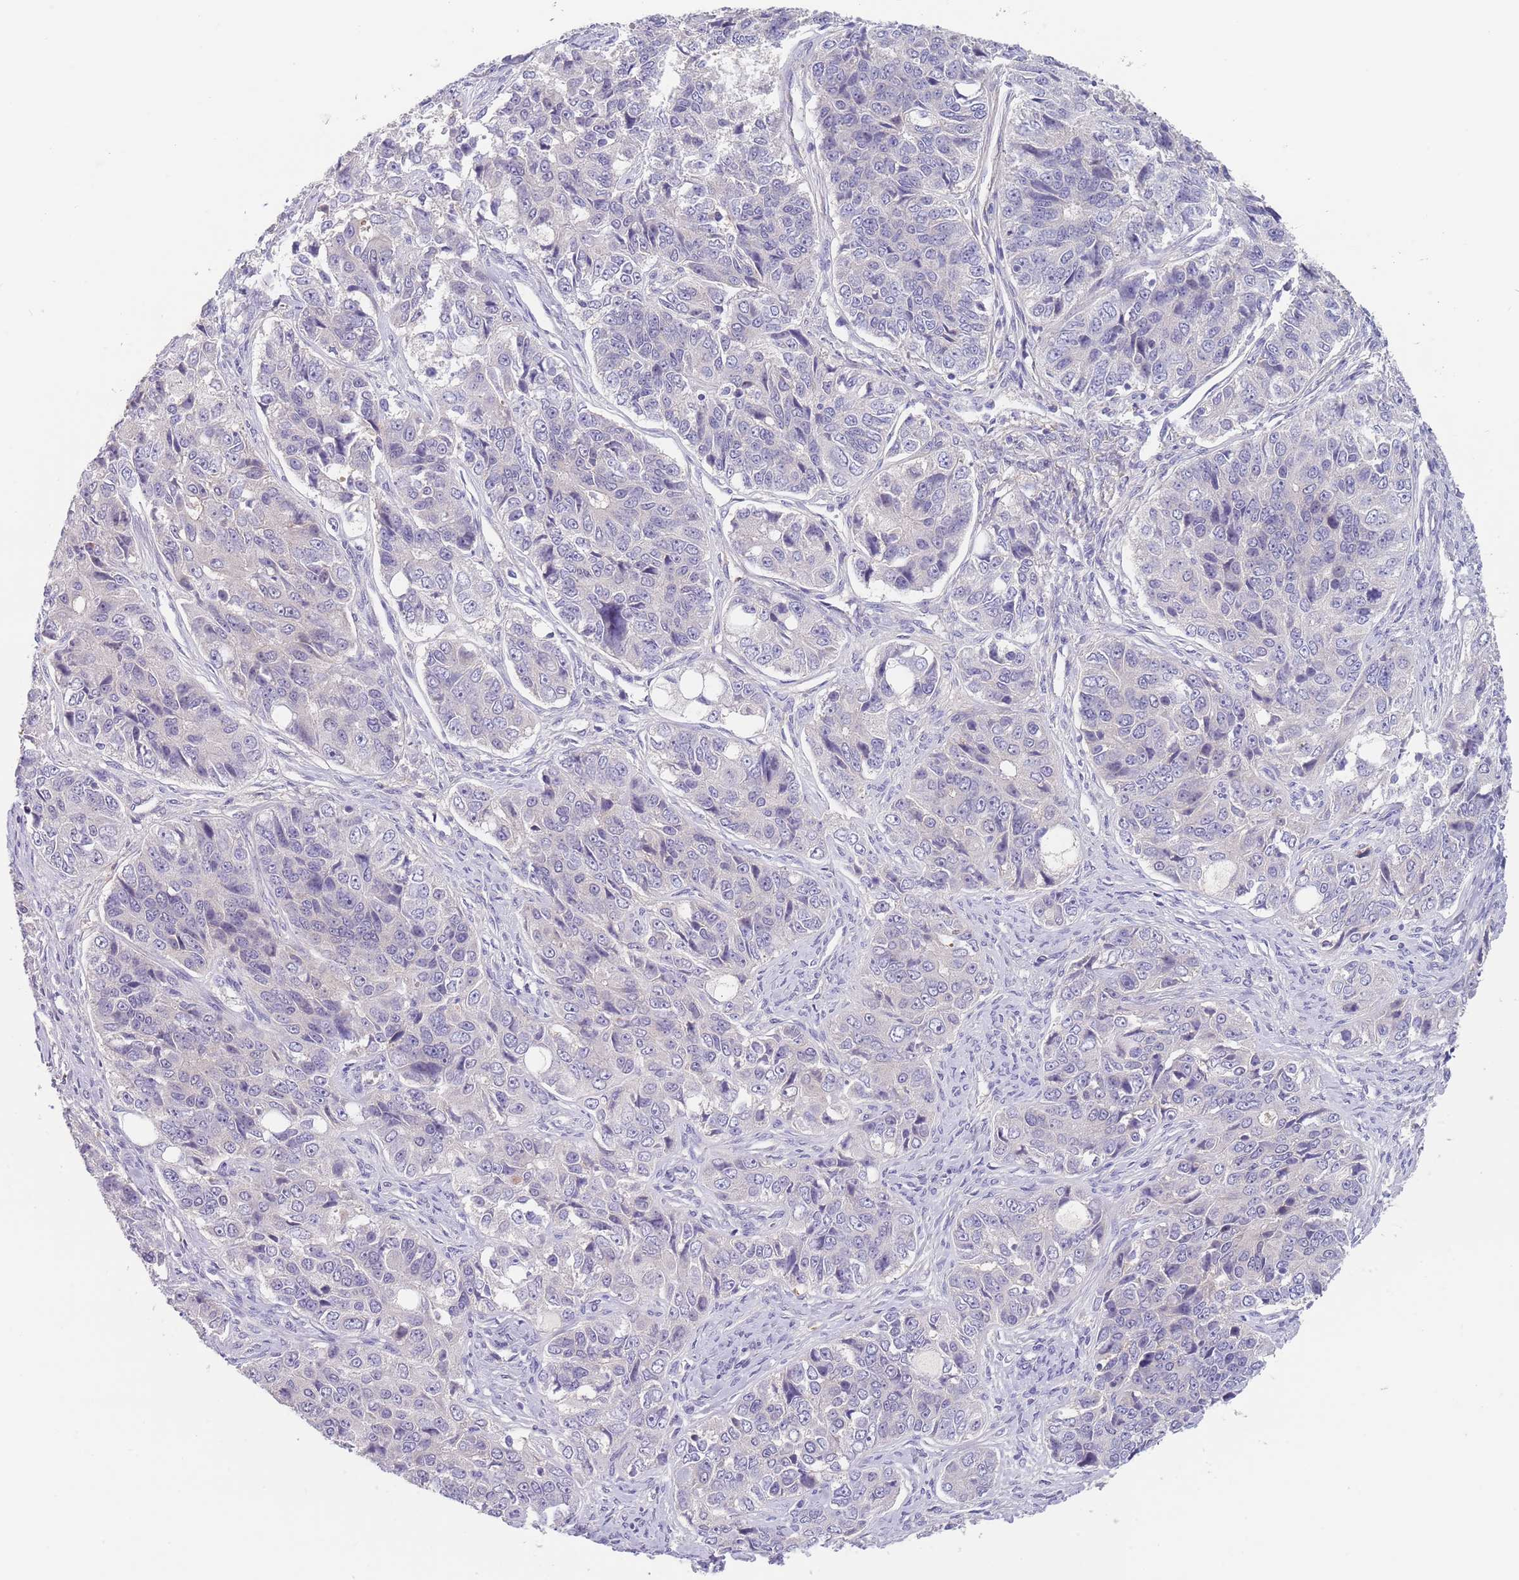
{"staining": {"intensity": "negative", "quantity": "none", "location": "none"}, "tissue": "ovarian cancer", "cell_type": "Tumor cells", "image_type": "cancer", "snomed": [{"axis": "morphology", "description": "Carcinoma, endometroid"}, {"axis": "topography", "description": "Ovary"}], "caption": "The image demonstrates no significant staining in tumor cells of endometroid carcinoma (ovarian).", "gene": "RNF169", "patient": {"sex": "female", "age": 51}}